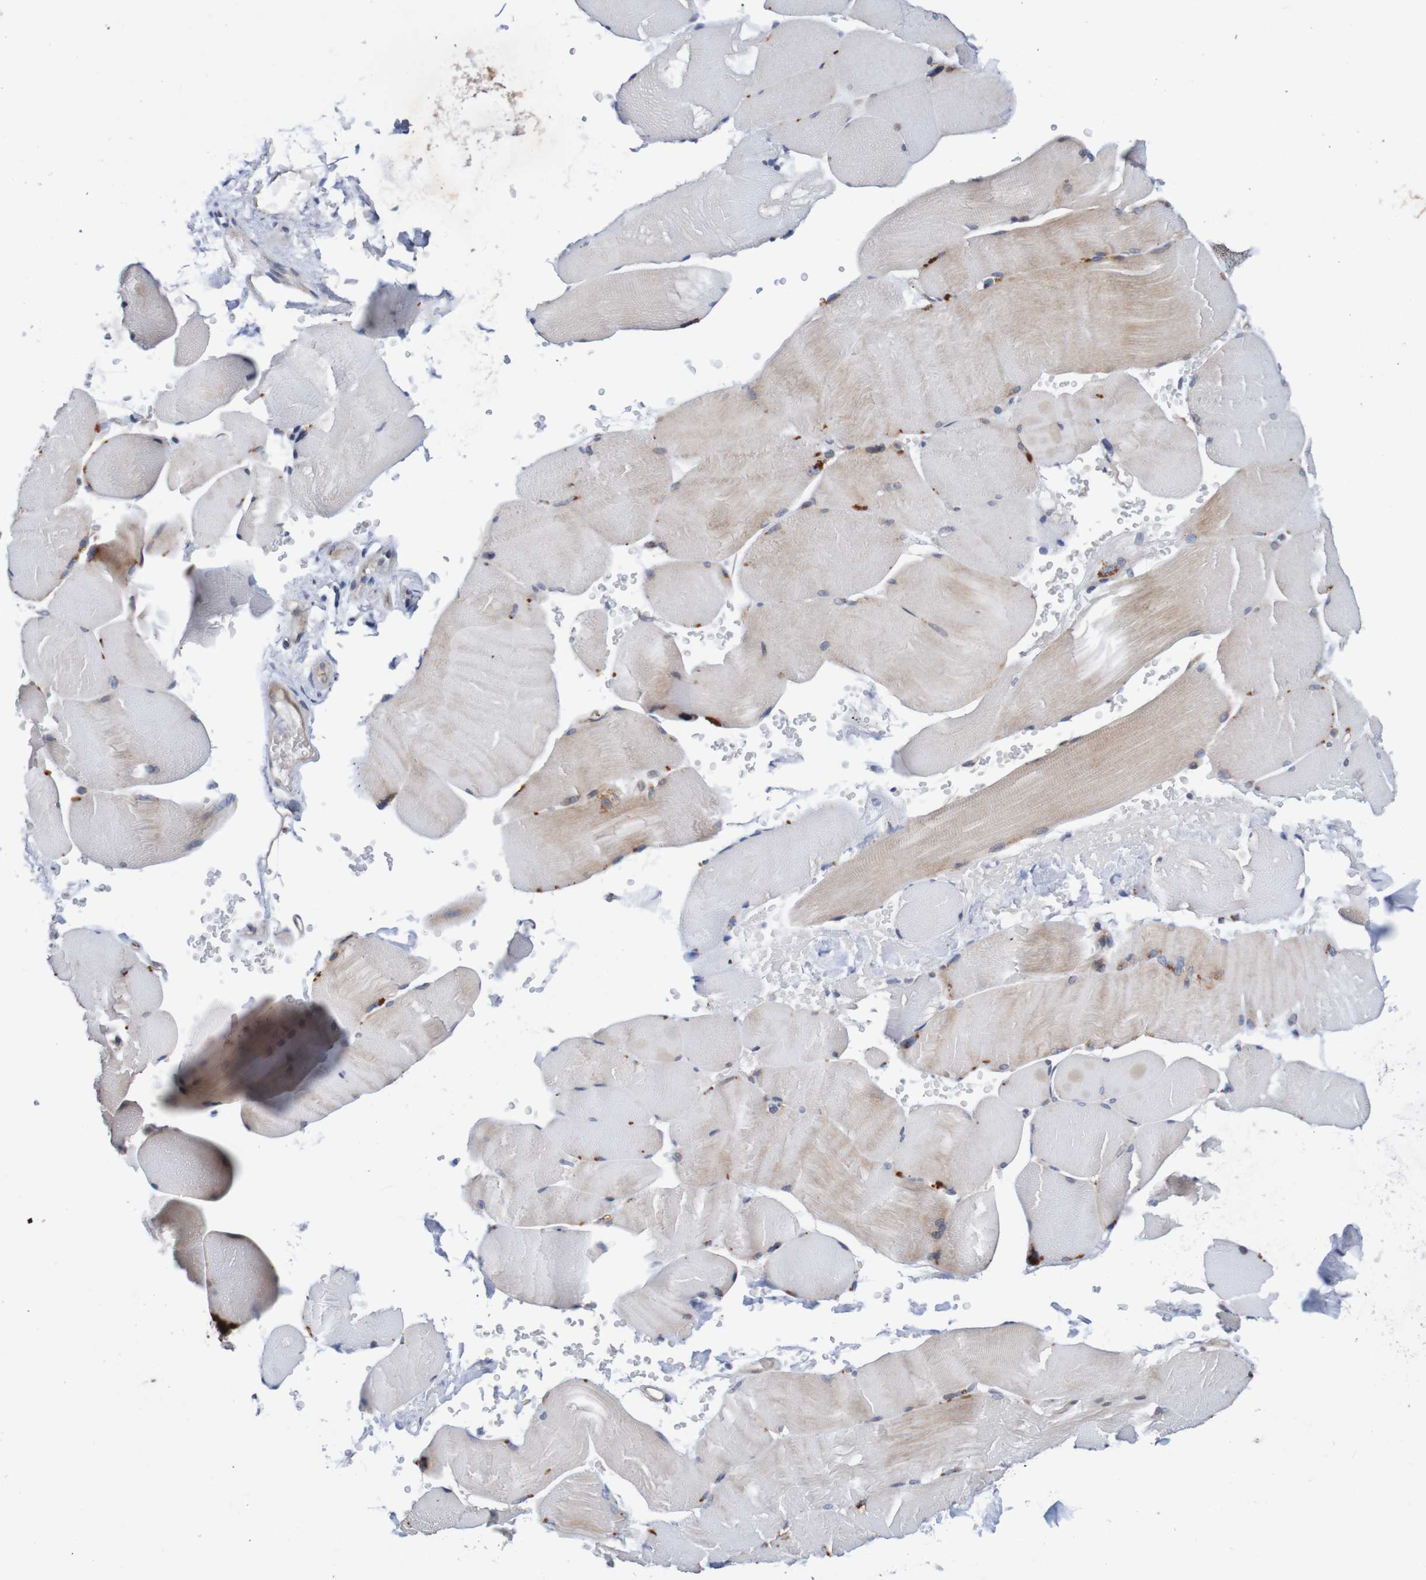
{"staining": {"intensity": "weak", "quantity": "<25%", "location": "cytoplasmic/membranous"}, "tissue": "skeletal muscle", "cell_type": "Myocytes", "image_type": "normal", "snomed": [{"axis": "morphology", "description": "Normal tissue, NOS"}, {"axis": "topography", "description": "Skin"}, {"axis": "topography", "description": "Skeletal muscle"}], "caption": "Photomicrograph shows no protein staining in myocytes of unremarkable skeletal muscle.", "gene": "CPED1", "patient": {"sex": "male", "age": 83}}